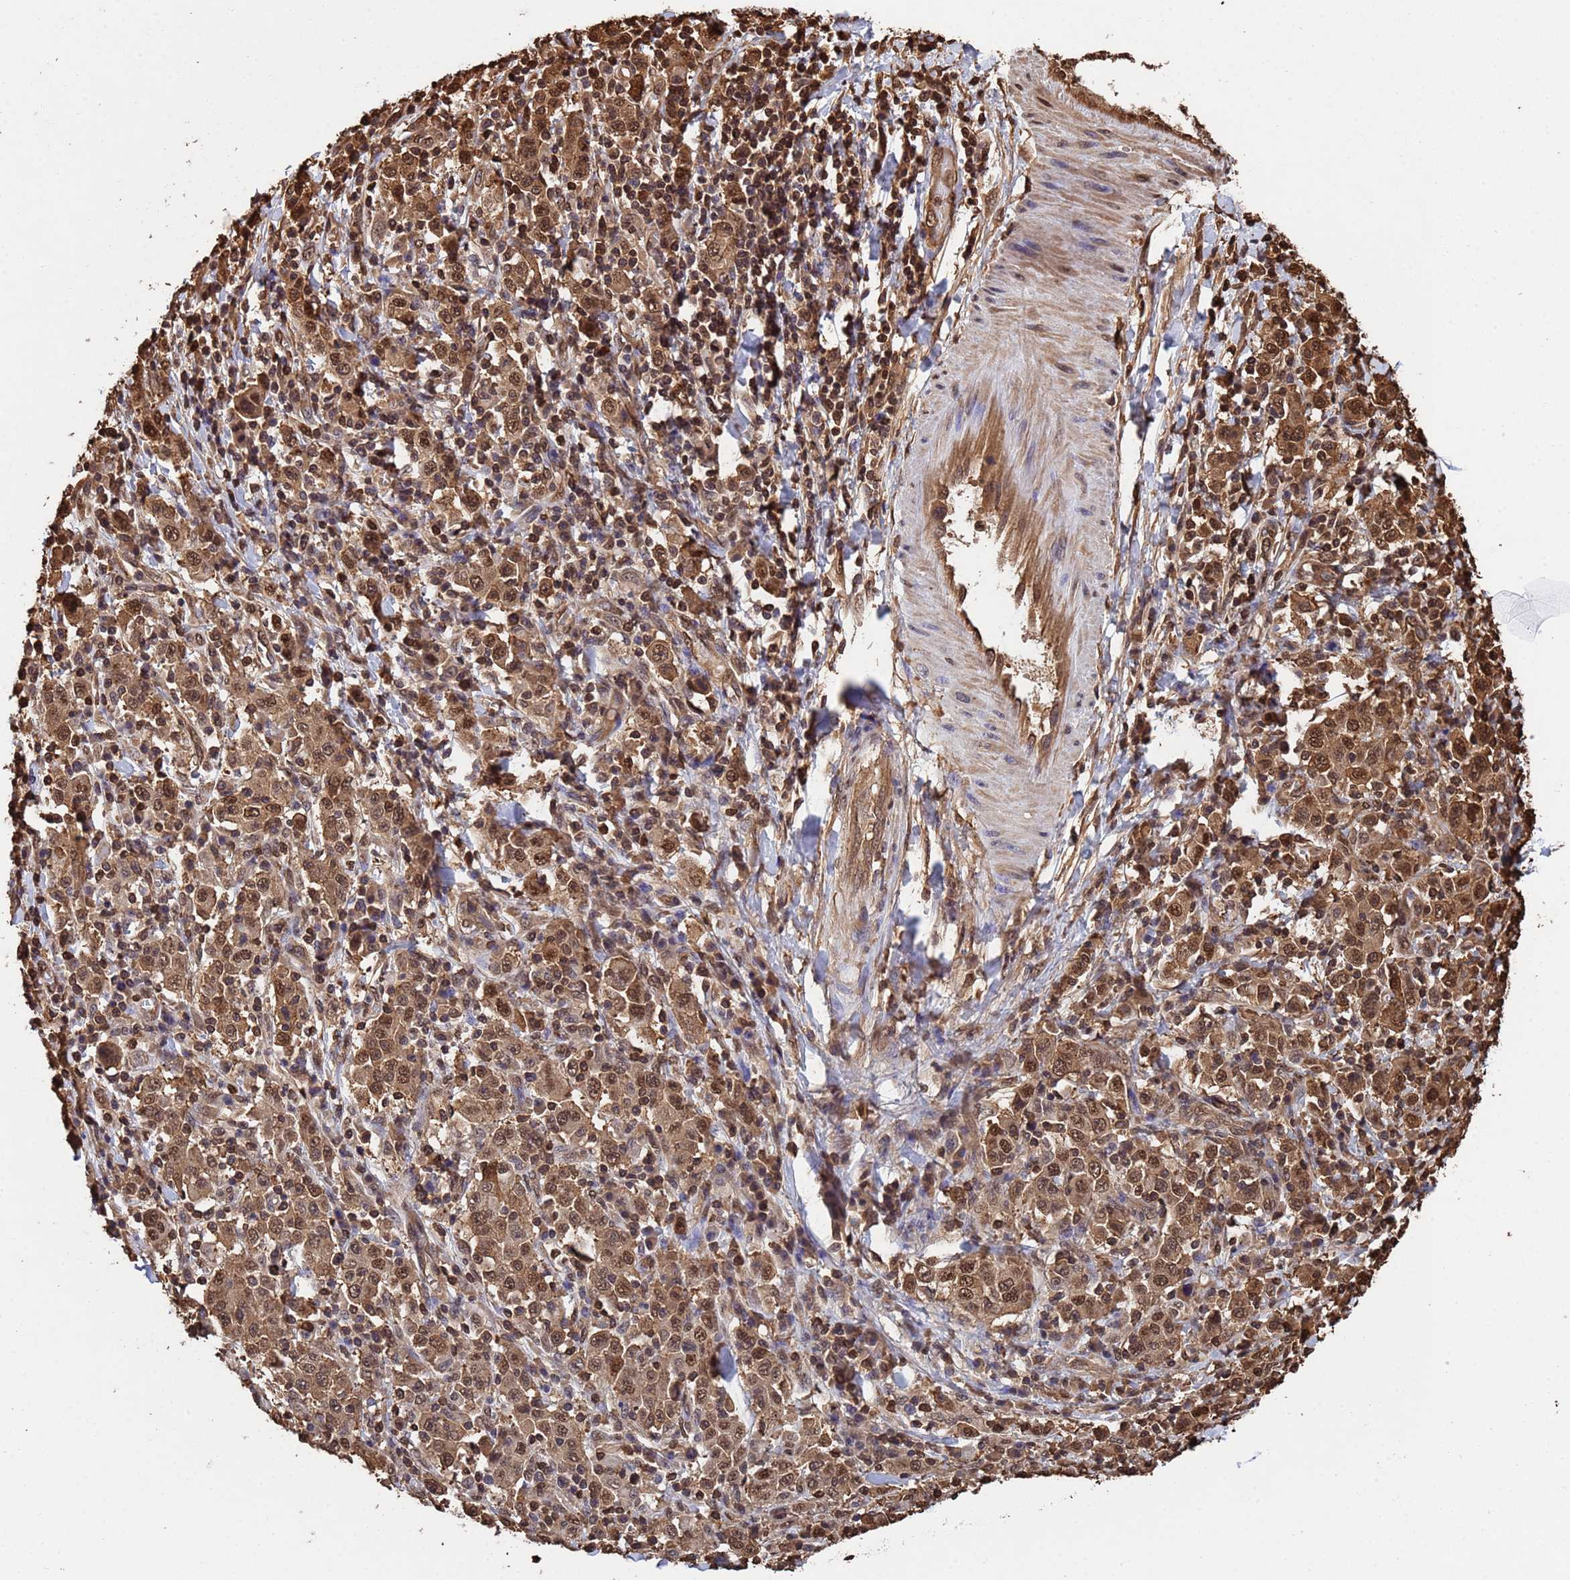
{"staining": {"intensity": "moderate", "quantity": ">75%", "location": "cytoplasmic/membranous,nuclear"}, "tissue": "stomach cancer", "cell_type": "Tumor cells", "image_type": "cancer", "snomed": [{"axis": "morphology", "description": "Normal tissue, NOS"}, {"axis": "morphology", "description": "Adenocarcinoma, NOS"}, {"axis": "topography", "description": "Stomach, upper"}, {"axis": "topography", "description": "Stomach"}], "caption": "Immunohistochemical staining of stomach cancer (adenocarcinoma) exhibits moderate cytoplasmic/membranous and nuclear protein staining in about >75% of tumor cells. (DAB (3,3'-diaminobenzidine) IHC with brightfield microscopy, high magnification).", "gene": "SUMO4", "patient": {"sex": "male", "age": 59}}